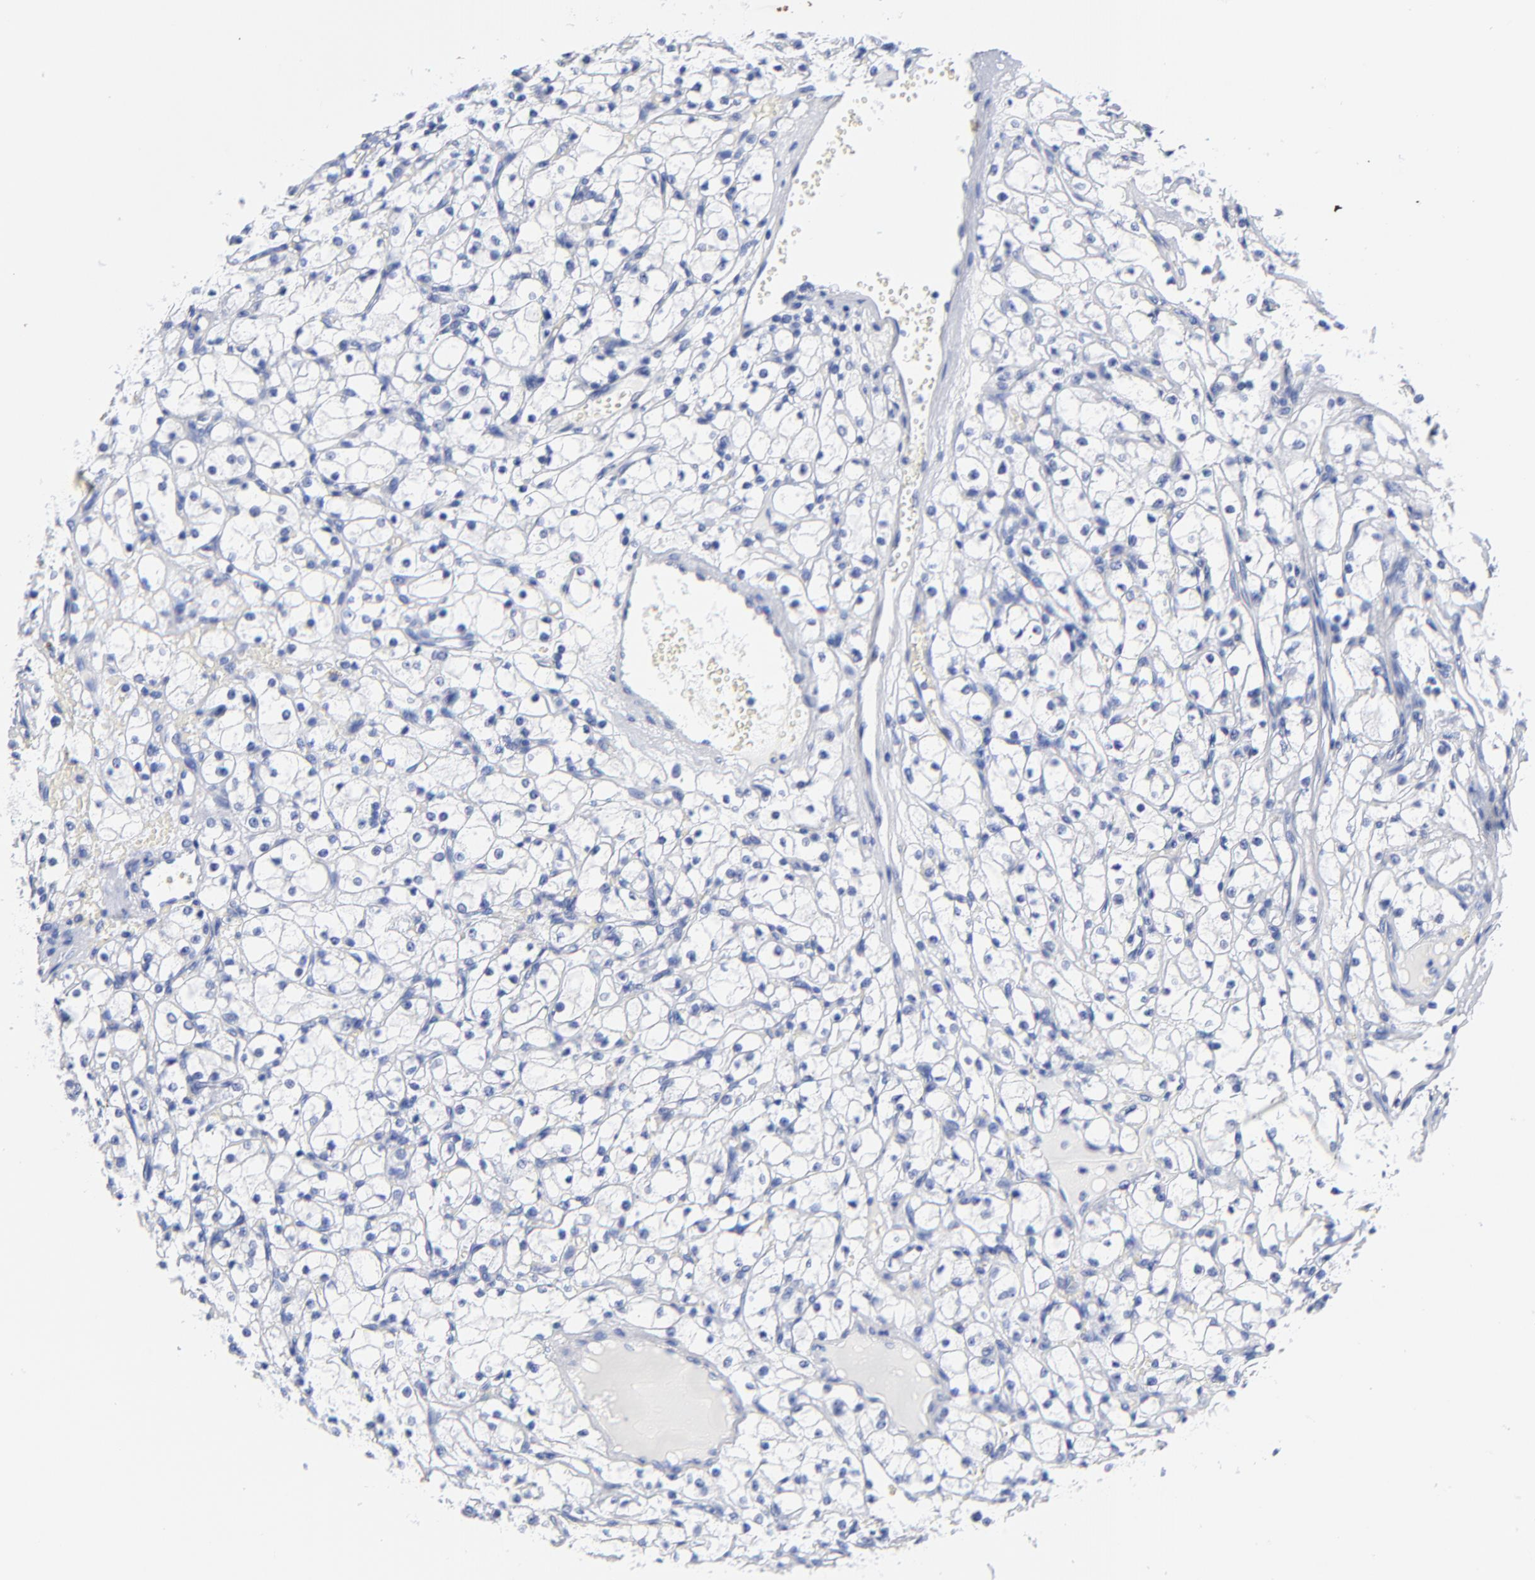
{"staining": {"intensity": "negative", "quantity": "none", "location": "none"}, "tissue": "renal cancer", "cell_type": "Tumor cells", "image_type": "cancer", "snomed": [{"axis": "morphology", "description": "Adenocarcinoma, NOS"}, {"axis": "topography", "description": "Kidney"}], "caption": "Tumor cells show no significant protein staining in renal cancer.", "gene": "ACY1", "patient": {"sex": "male", "age": 61}}